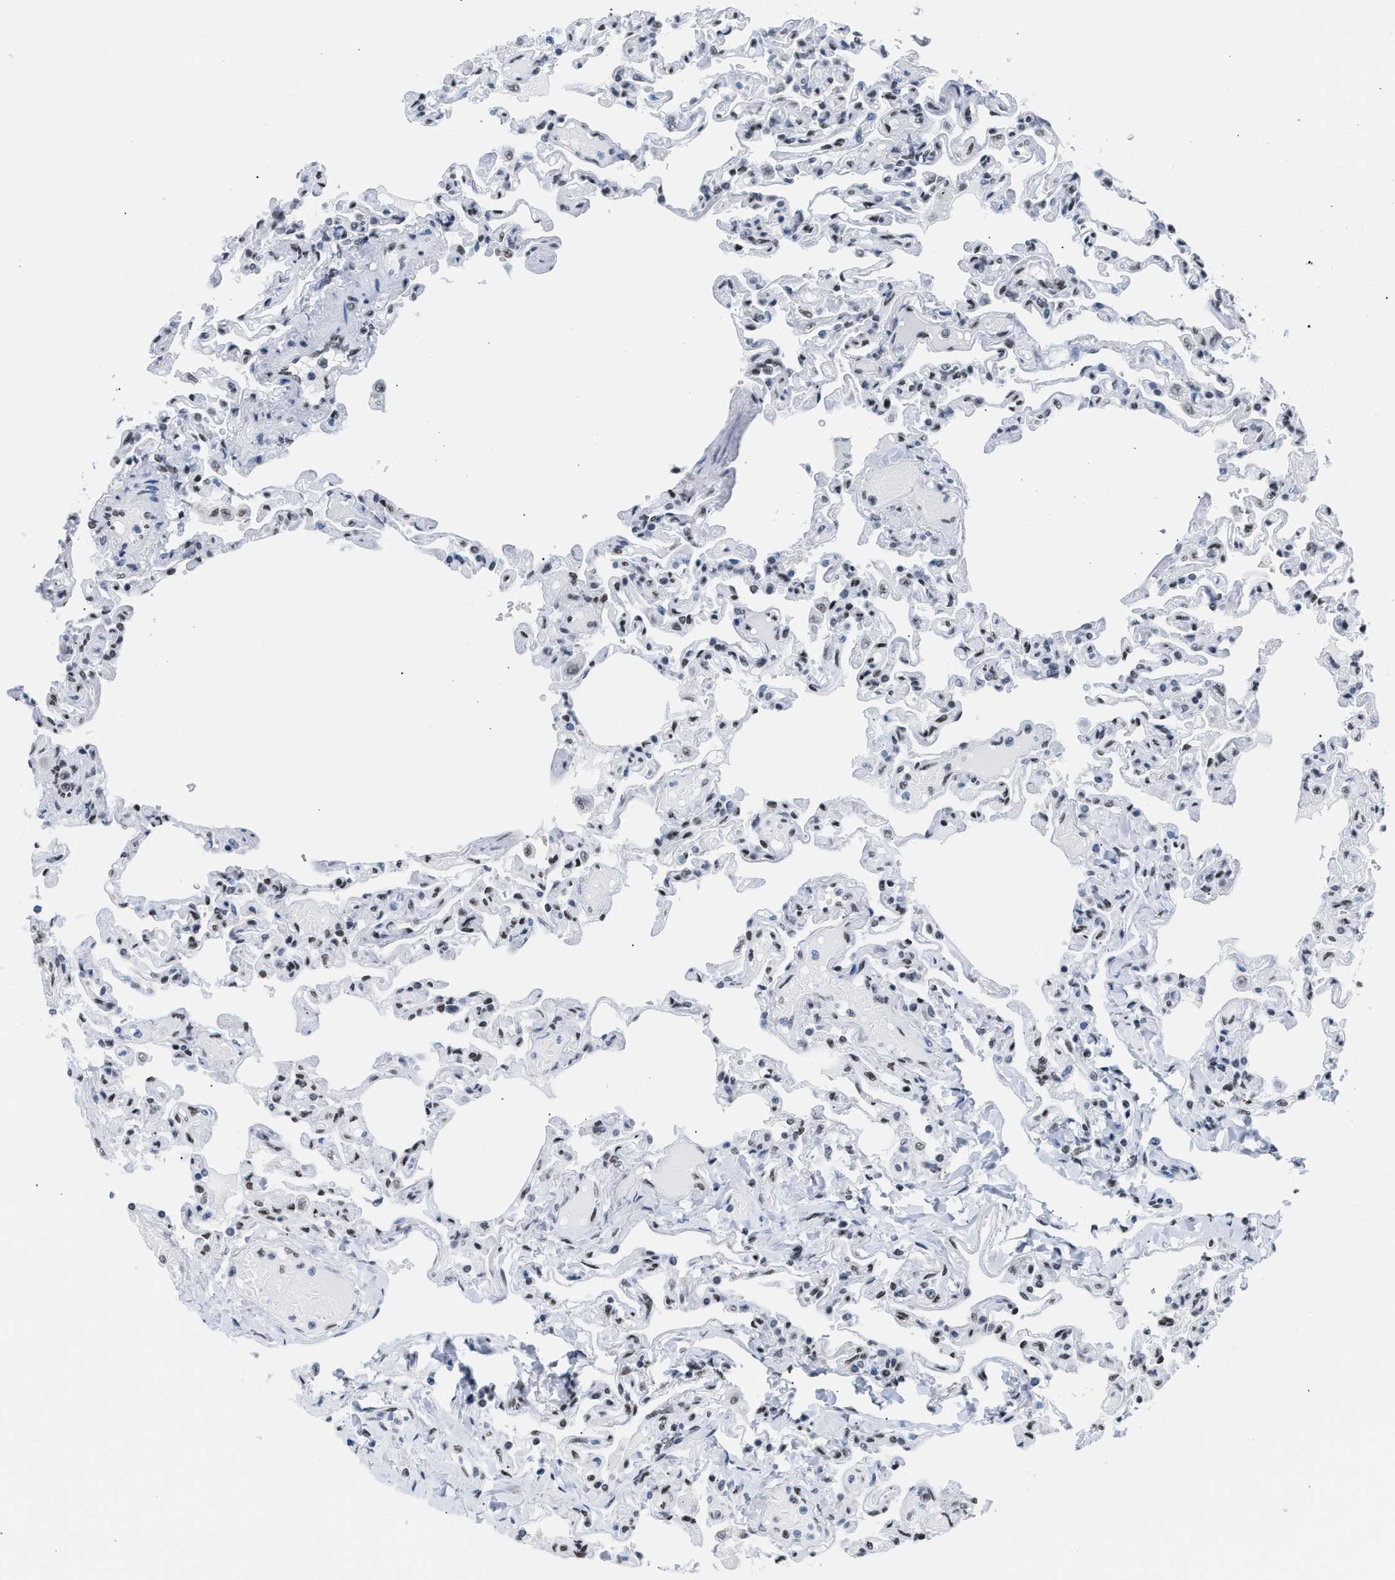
{"staining": {"intensity": "weak", "quantity": "<25%", "location": "nuclear"}, "tissue": "lung", "cell_type": "Alveolar cells", "image_type": "normal", "snomed": [{"axis": "morphology", "description": "Normal tissue, NOS"}, {"axis": "topography", "description": "Lung"}], "caption": "Image shows no protein staining in alveolar cells of benign lung. (DAB (3,3'-diaminobenzidine) immunohistochemistry (IHC) with hematoxylin counter stain).", "gene": "CCAR2", "patient": {"sex": "male", "age": 21}}